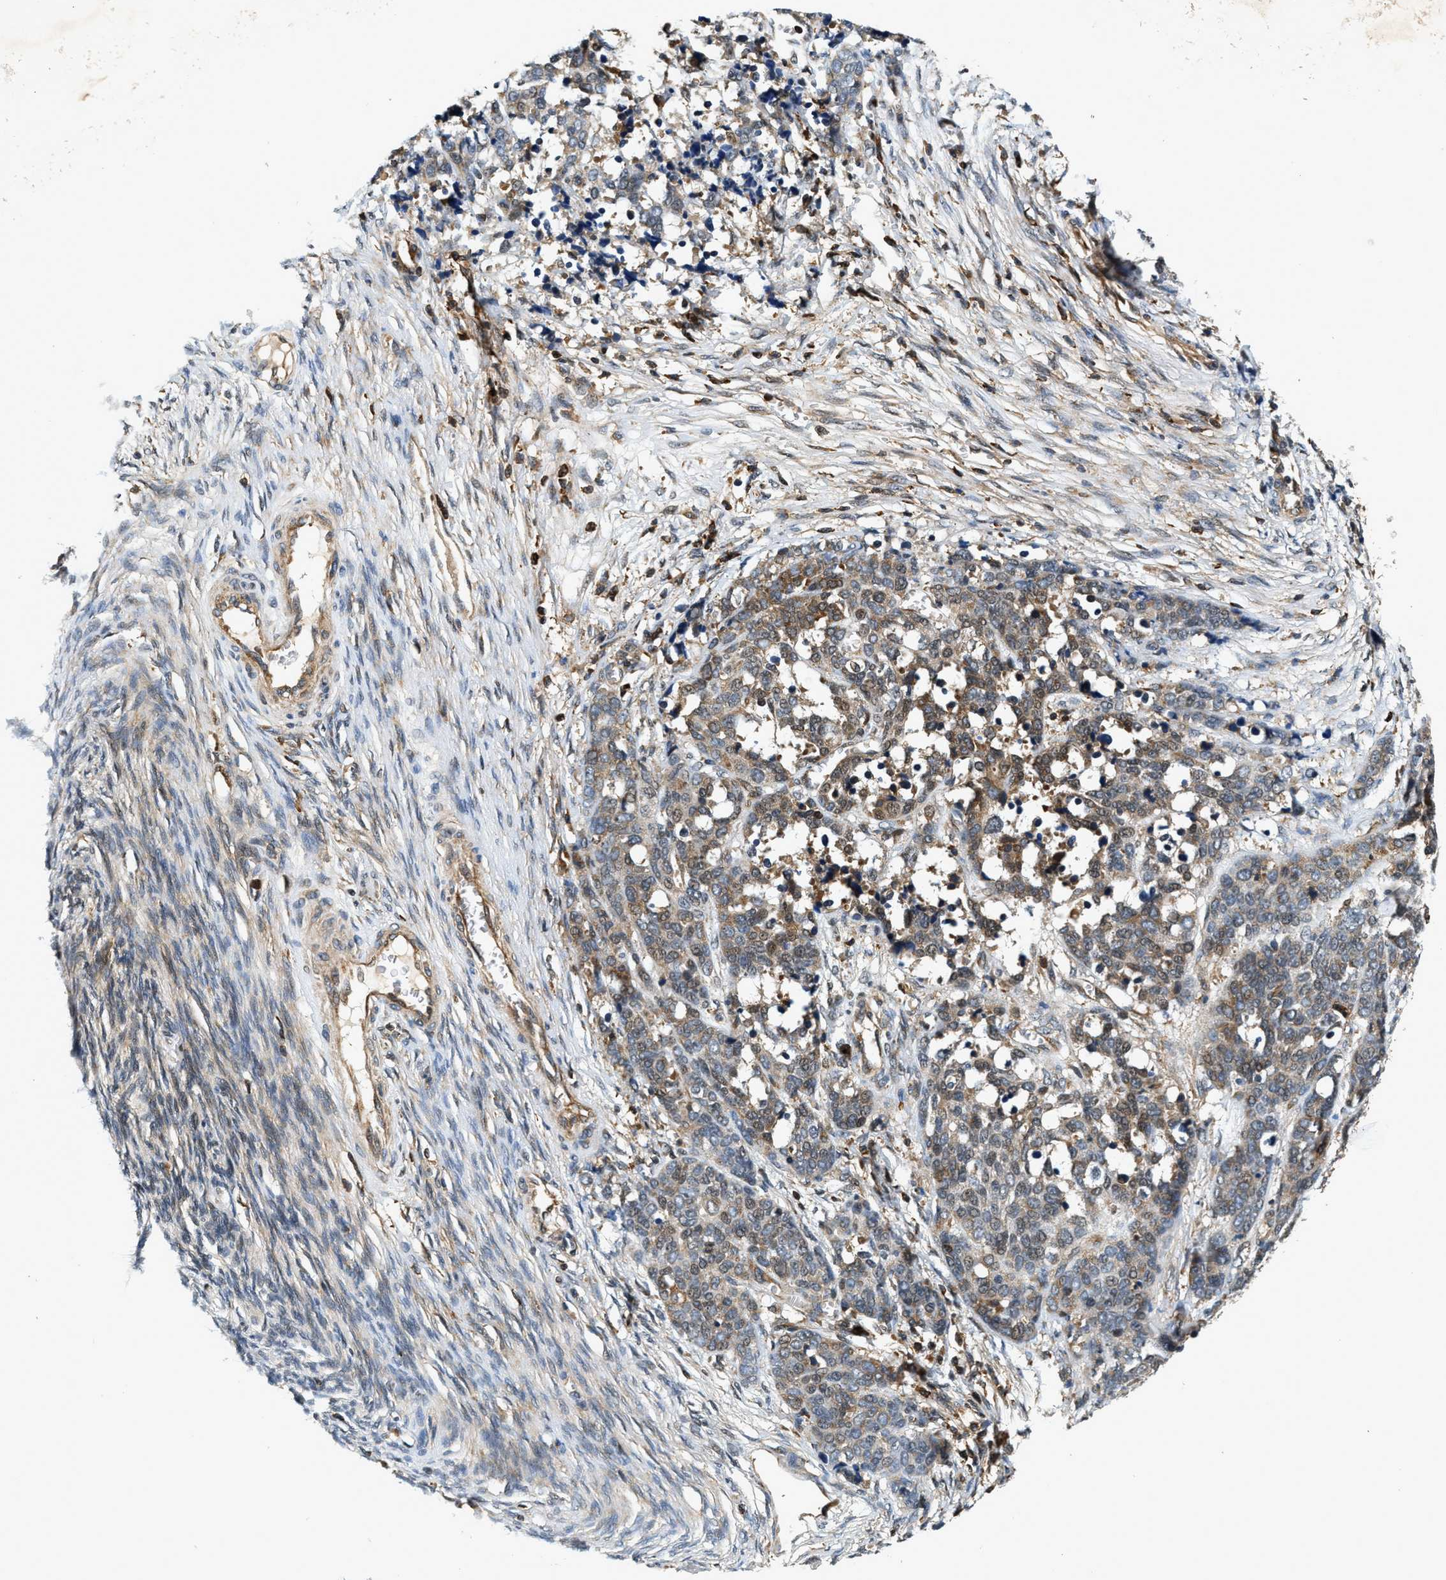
{"staining": {"intensity": "moderate", "quantity": "25%-75%", "location": "cytoplasmic/membranous"}, "tissue": "ovarian cancer", "cell_type": "Tumor cells", "image_type": "cancer", "snomed": [{"axis": "morphology", "description": "Cystadenocarcinoma, serous, NOS"}, {"axis": "topography", "description": "Ovary"}], "caption": "Immunohistochemistry (IHC) (DAB (3,3'-diaminobenzidine)) staining of ovarian cancer (serous cystadenocarcinoma) demonstrates moderate cytoplasmic/membranous protein positivity in about 25%-75% of tumor cells. (DAB IHC, brown staining for protein, blue staining for nuclei).", "gene": "SAMD9", "patient": {"sex": "female", "age": 44}}